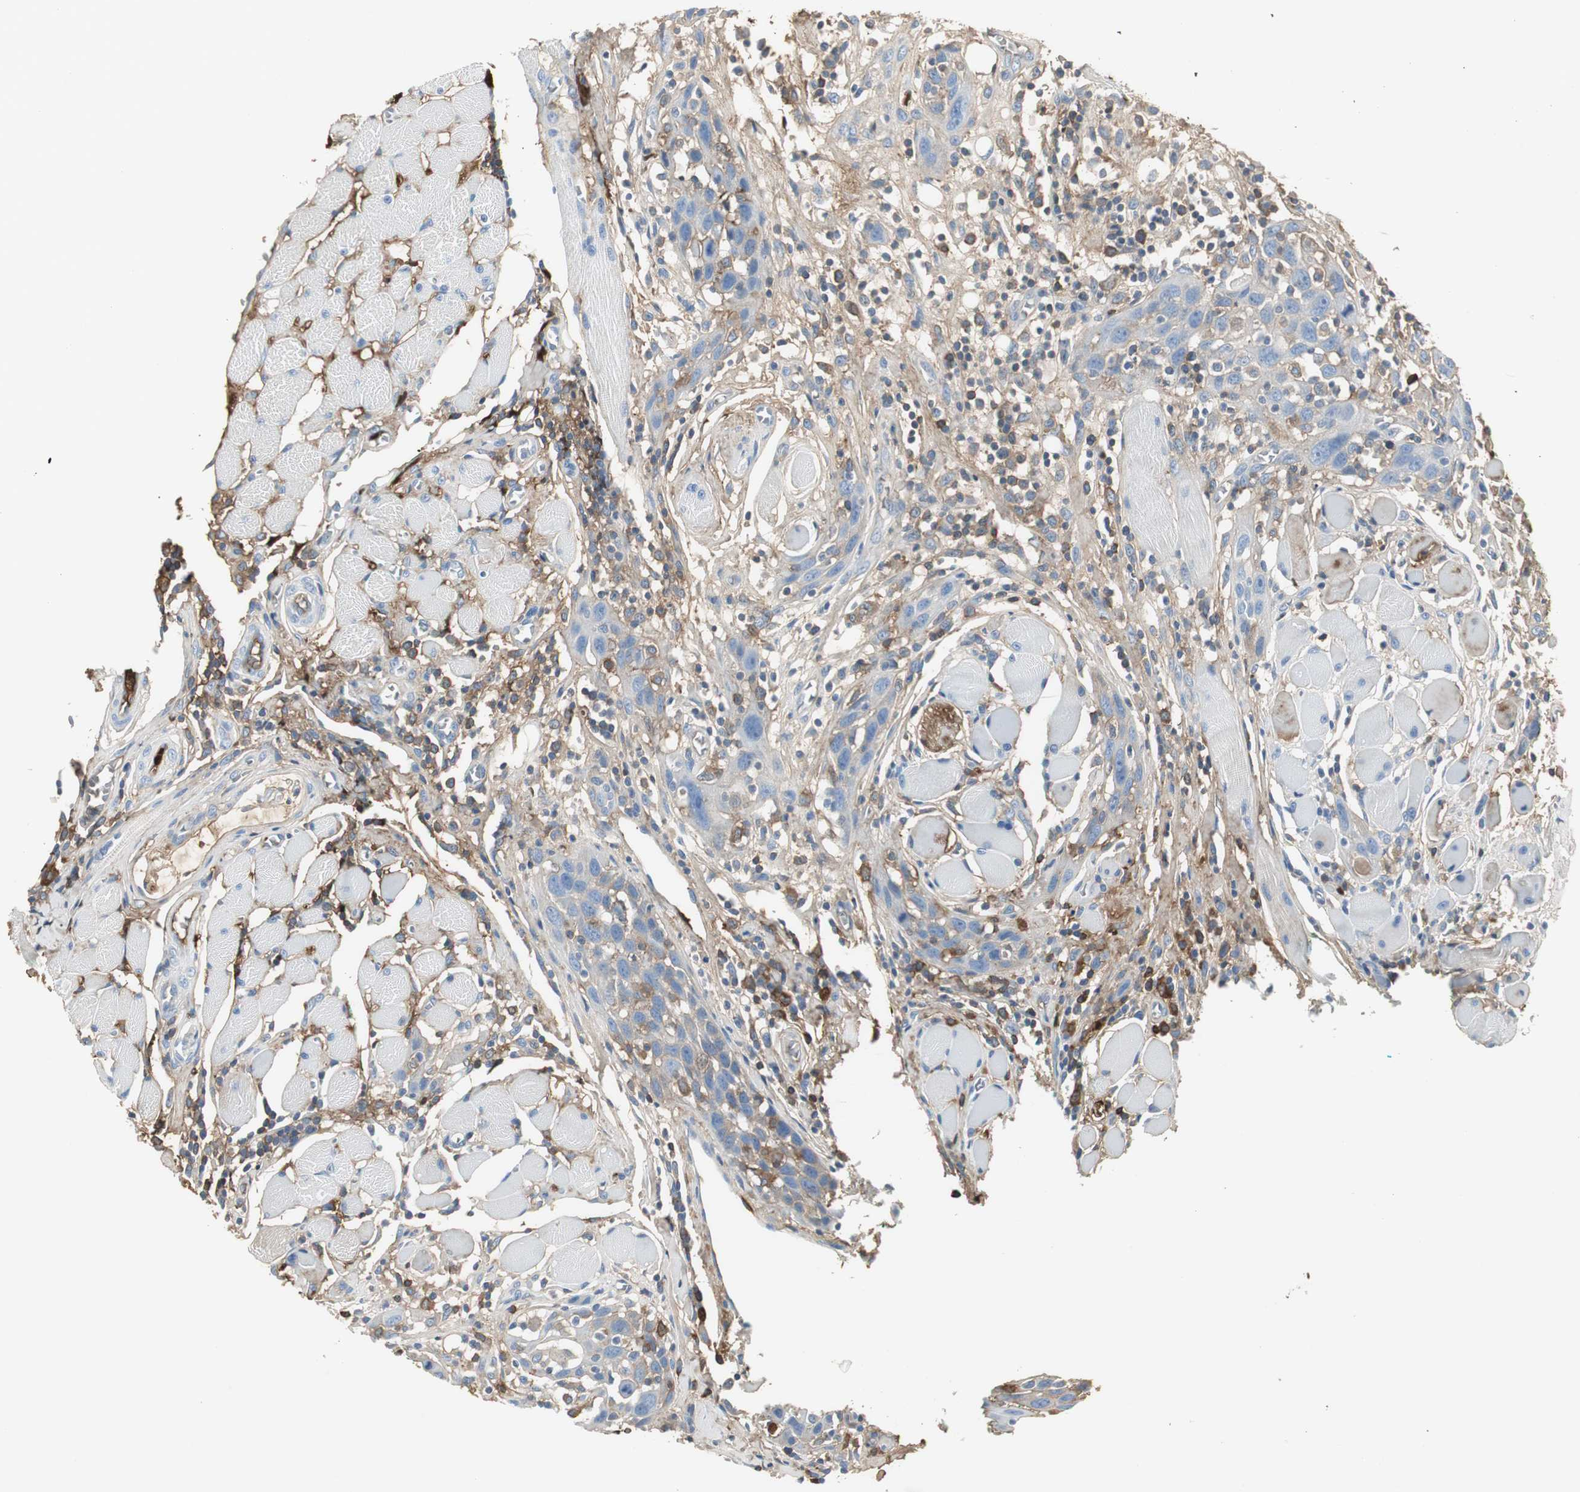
{"staining": {"intensity": "moderate", "quantity": "<25%", "location": "cytoplasmic/membranous"}, "tissue": "head and neck cancer", "cell_type": "Tumor cells", "image_type": "cancer", "snomed": [{"axis": "morphology", "description": "Squamous cell carcinoma, NOS"}, {"axis": "topography", "description": "Oral tissue"}, {"axis": "topography", "description": "Head-Neck"}], "caption": "Immunohistochemical staining of human head and neck cancer displays low levels of moderate cytoplasmic/membranous protein positivity in about <25% of tumor cells.", "gene": "IGHA1", "patient": {"sex": "female", "age": 50}}